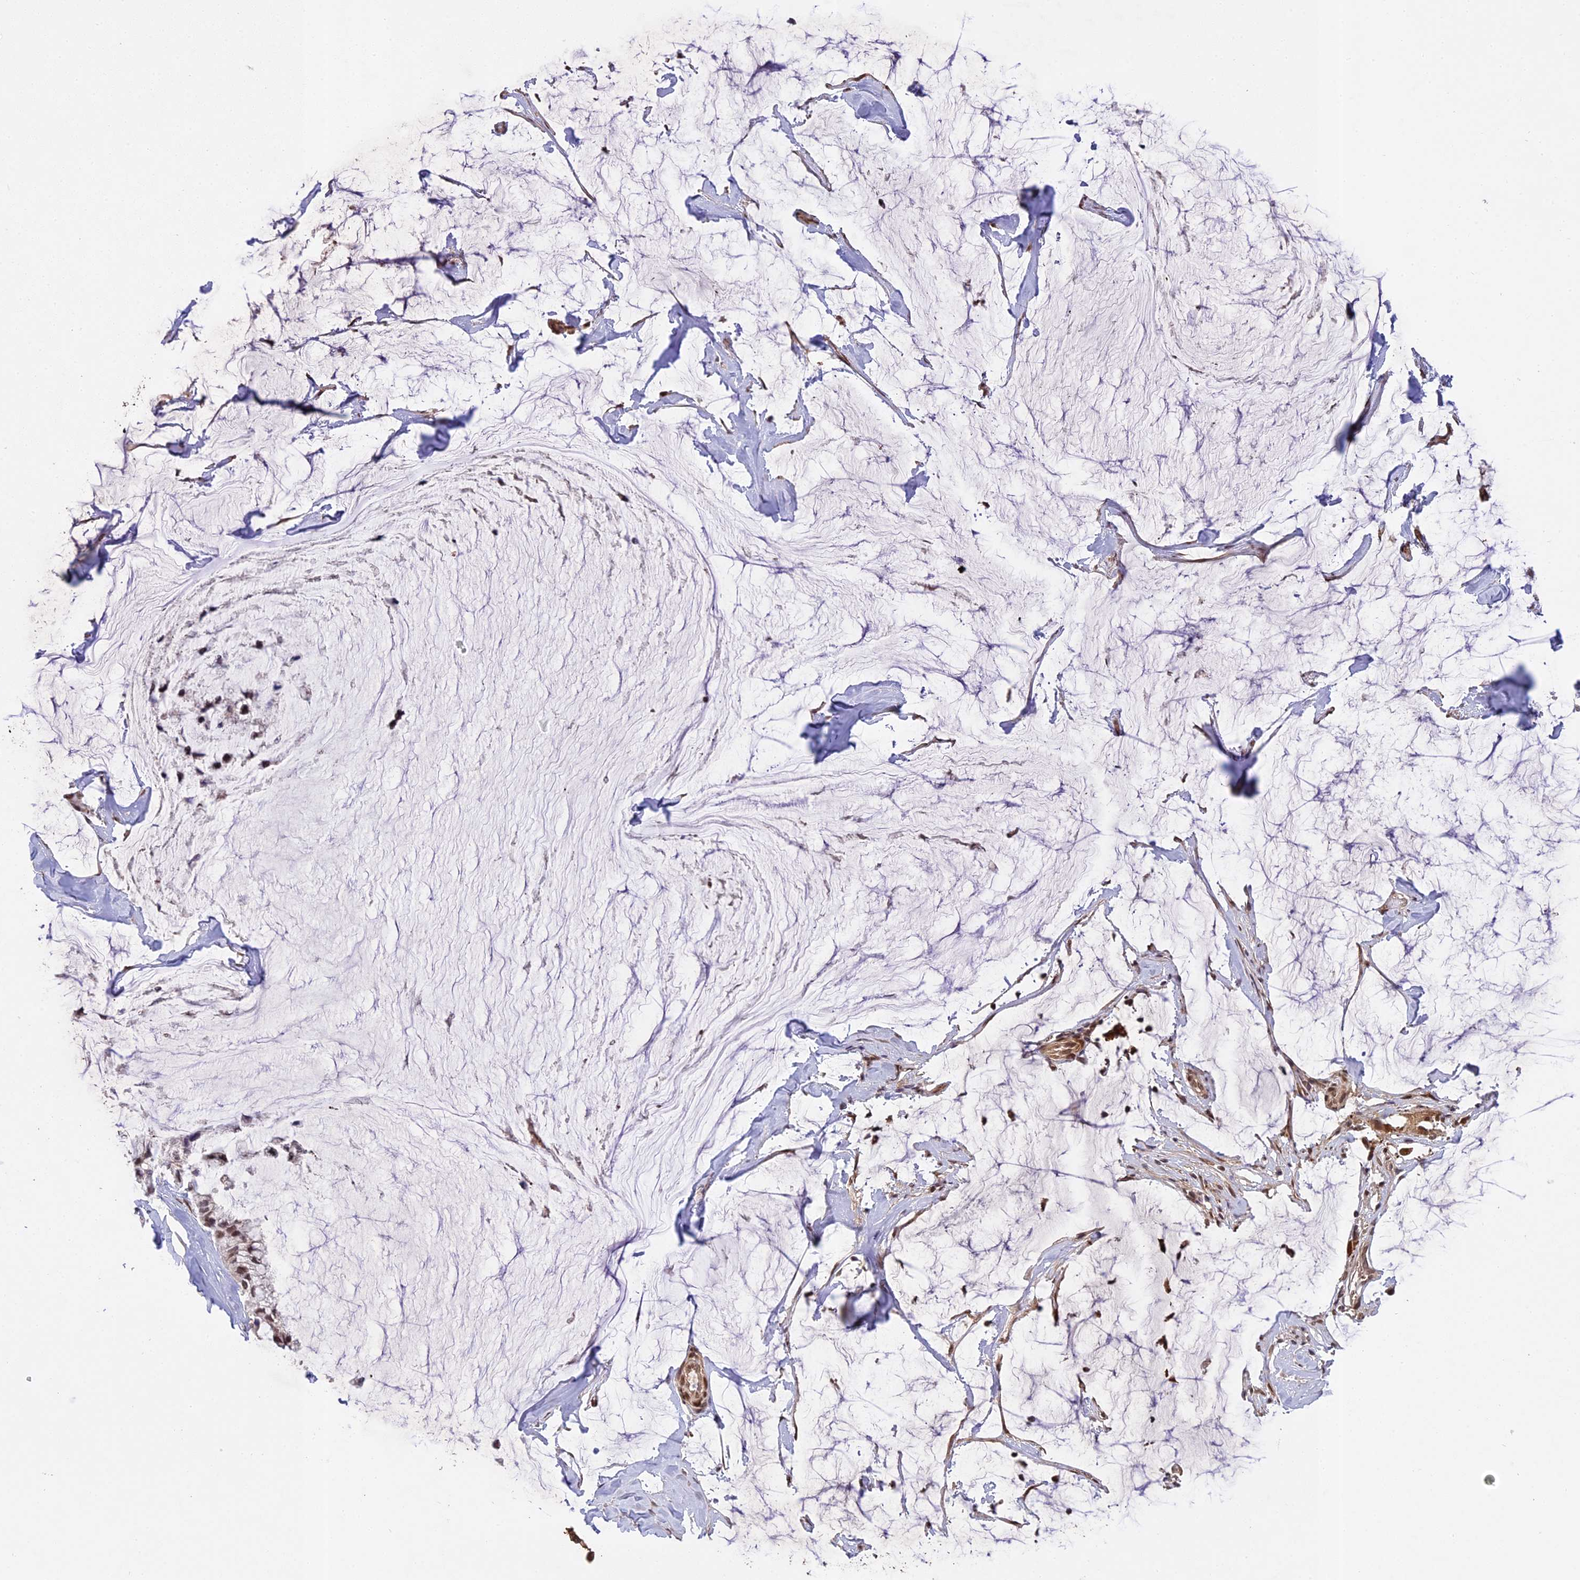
{"staining": {"intensity": "moderate", "quantity": ">75%", "location": "cytoplasmic/membranous,nuclear"}, "tissue": "ovarian cancer", "cell_type": "Tumor cells", "image_type": "cancer", "snomed": [{"axis": "morphology", "description": "Cystadenocarcinoma, mucinous, NOS"}, {"axis": "topography", "description": "Ovary"}], "caption": "About >75% of tumor cells in mucinous cystadenocarcinoma (ovarian) exhibit moderate cytoplasmic/membranous and nuclear protein positivity as visualized by brown immunohistochemical staining.", "gene": "PRELID2", "patient": {"sex": "female", "age": 39}}